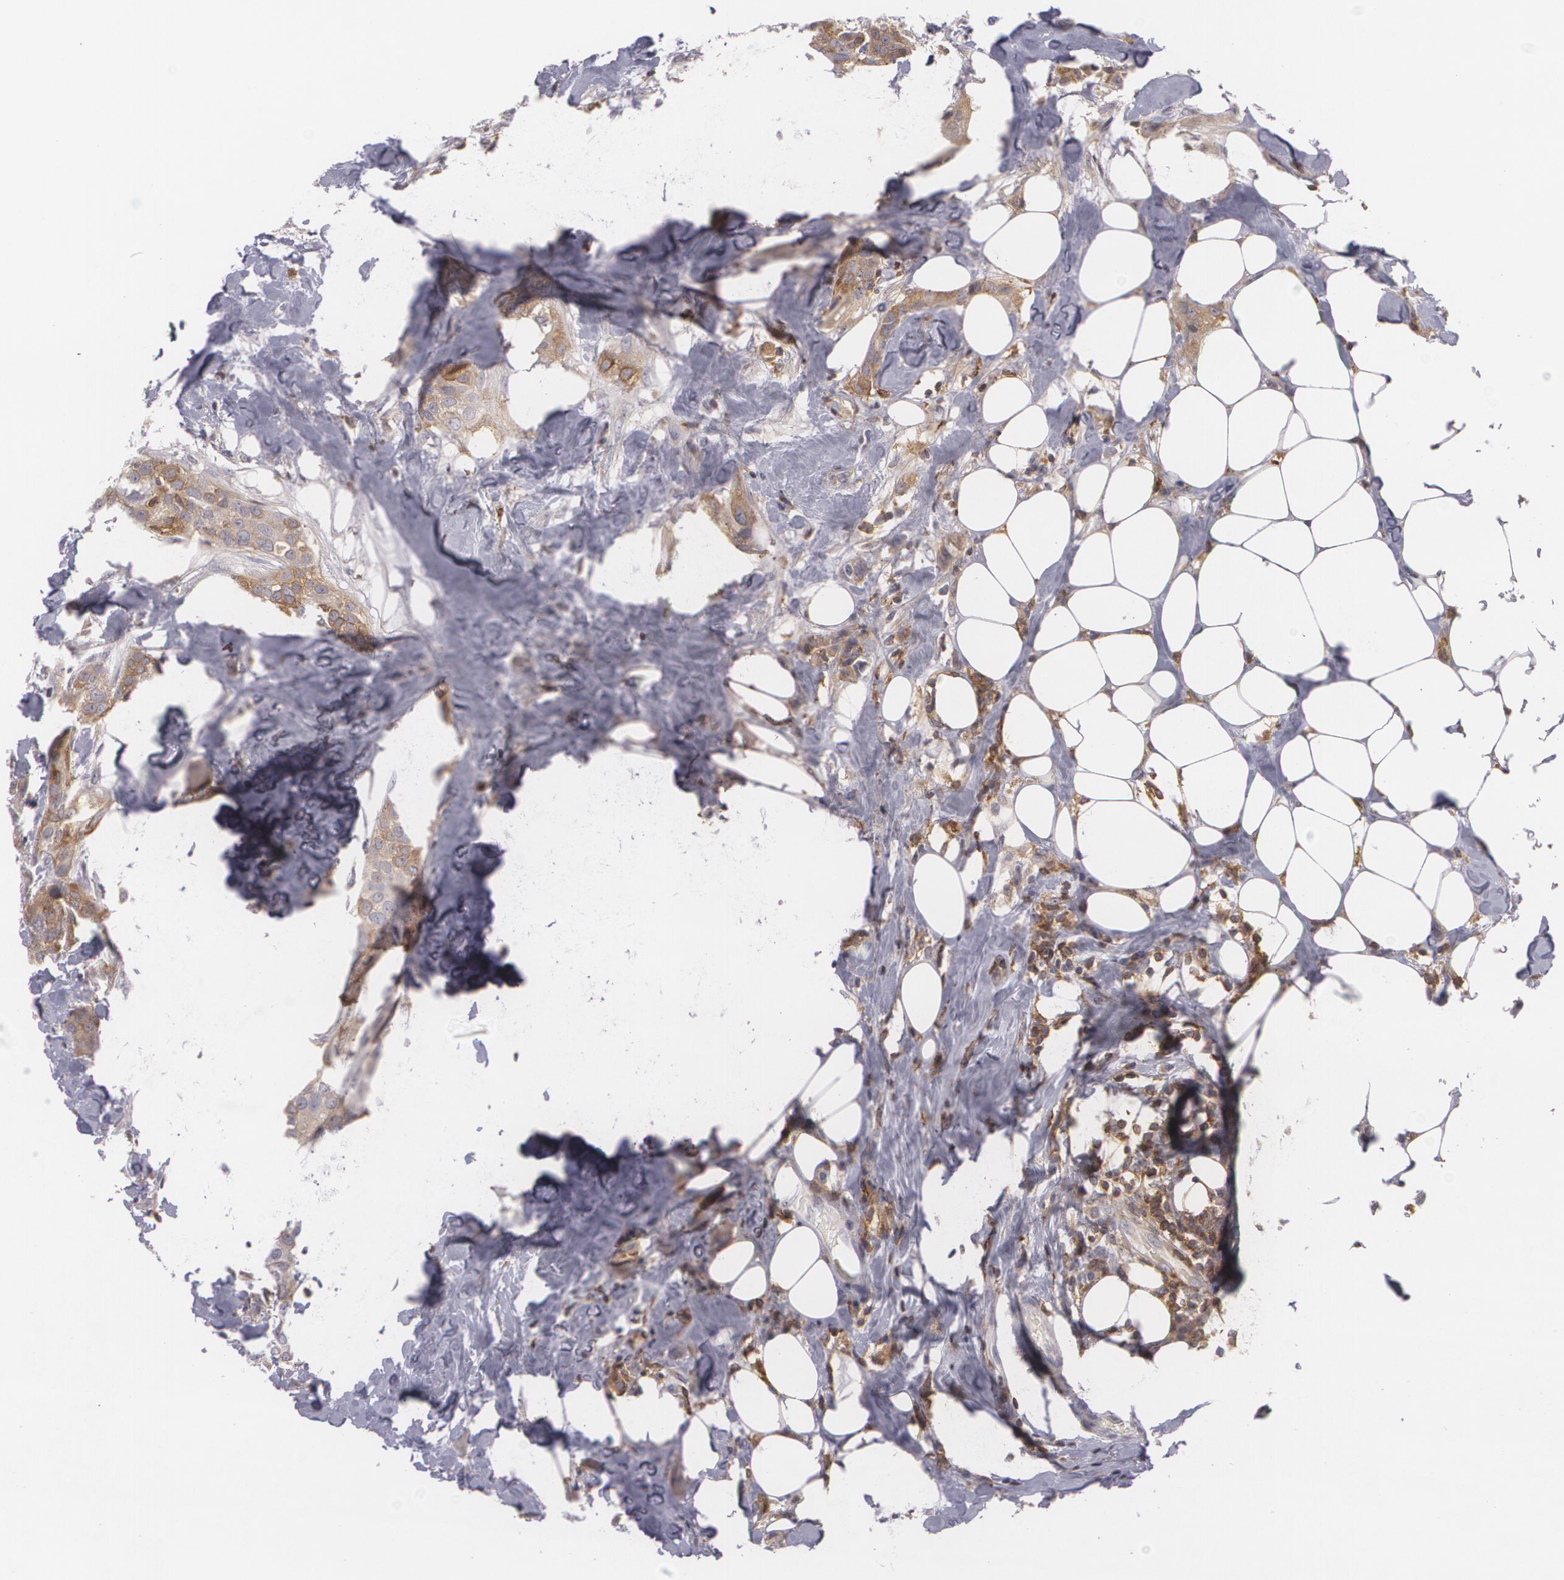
{"staining": {"intensity": "moderate", "quantity": ">75%", "location": "cytoplasmic/membranous"}, "tissue": "breast cancer", "cell_type": "Tumor cells", "image_type": "cancer", "snomed": [{"axis": "morphology", "description": "Duct carcinoma"}, {"axis": "topography", "description": "Breast"}], "caption": "Protein analysis of infiltrating ductal carcinoma (breast) tissue displays moderate cytoplasmic/membranous positivity in about >75% of tumor cells.", "gene": "BIN1", "patient": {"sex": "female", "age": 45}}